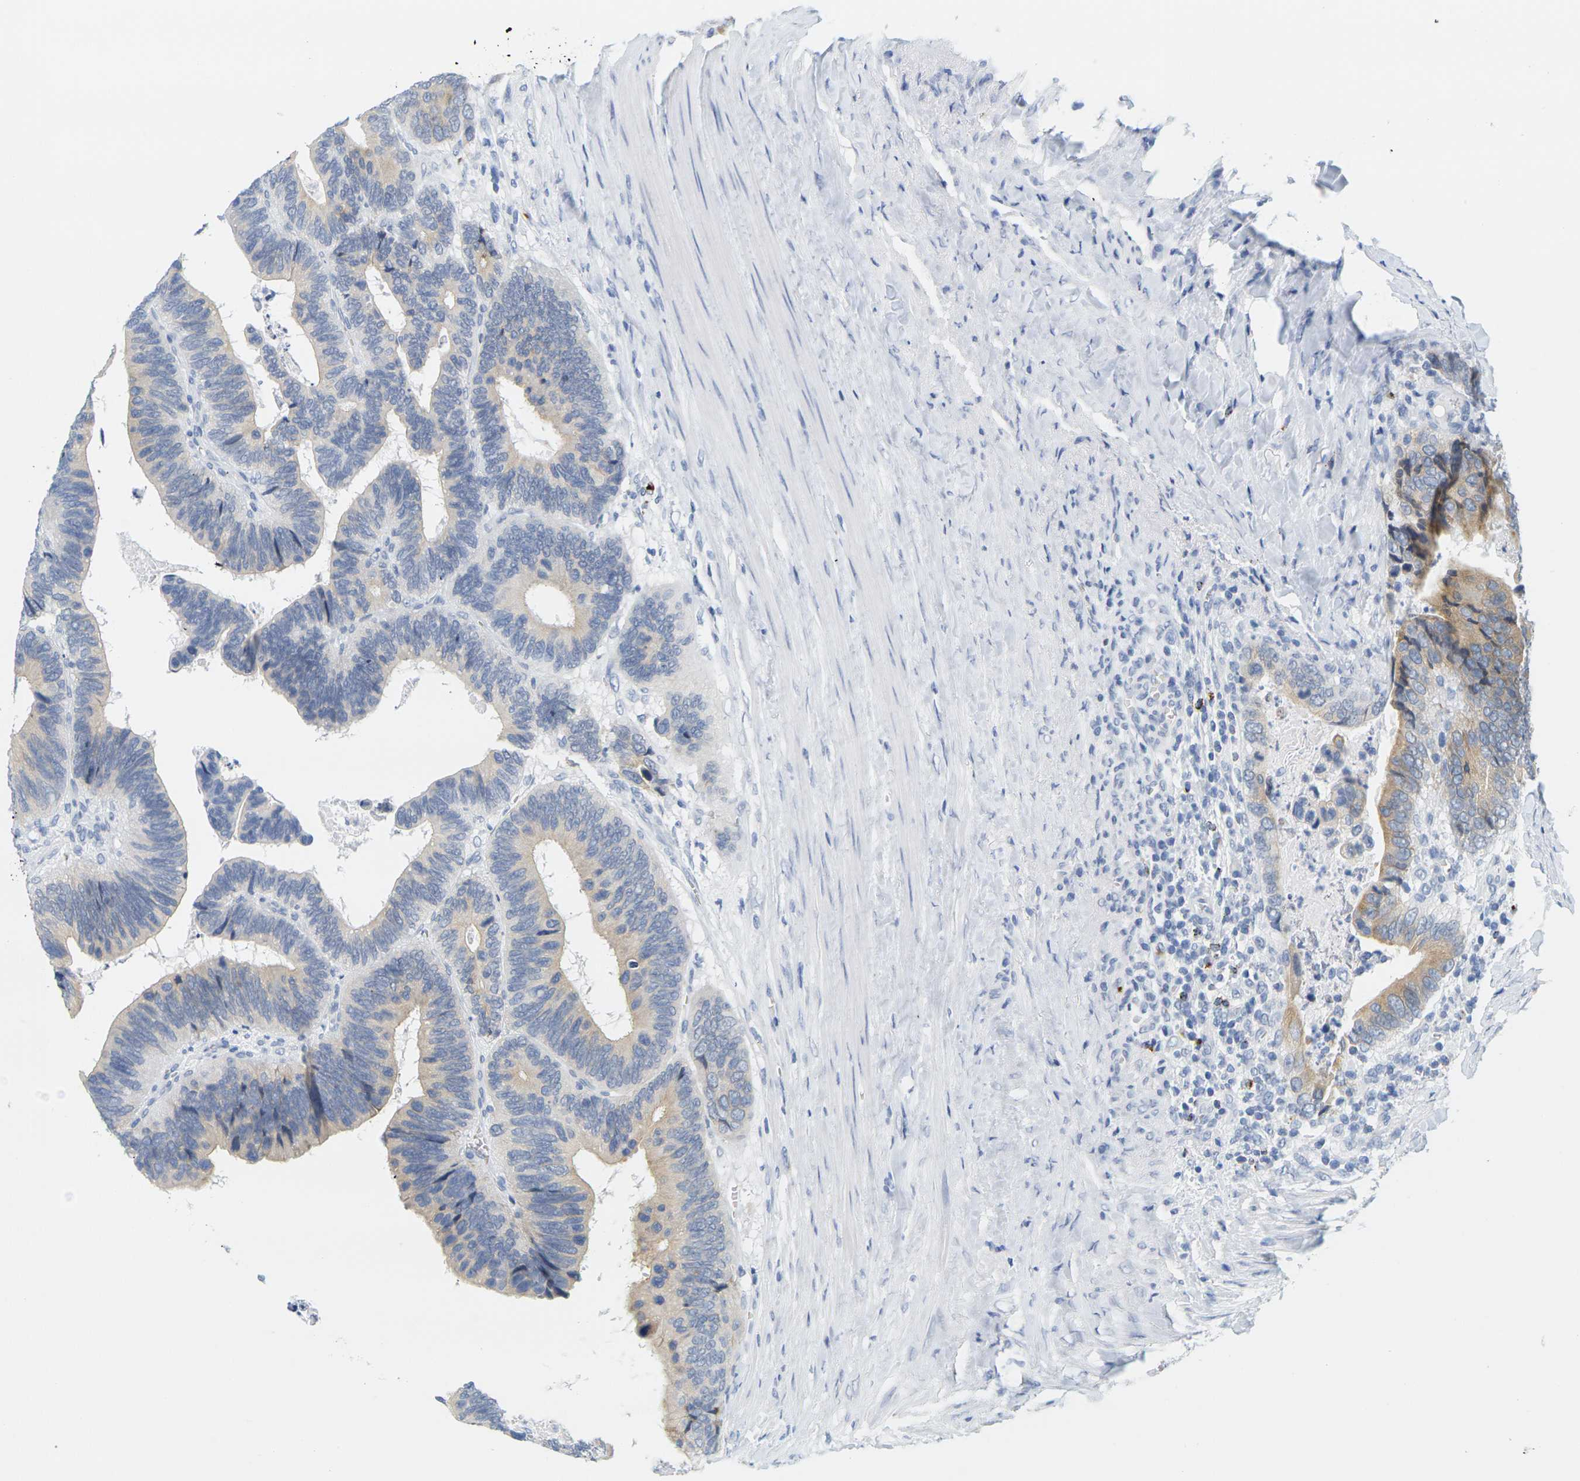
{"staining": {"intensity": "moderate", "quantity": "<25%", "location": "cytoplasmic/membranous"}, "tissue": "colorectal cancer", "cell_type": "Tumor cells", "image_type": "cancer", "snomed": [{"axis": "morphology", "description": "Adenocarcinoma, NOS"}, {"axis": "topography", "description": "Colon"}], "caption": "This image reveals immunohistochemistry staining of human adenocarcinoma (colorectal), with low moderate cytoplasmic/membranous staining in approximately <25% of tumor cells.", "gene": "HLA-DOB", "patient": {"sex": "male", "age": 72}}